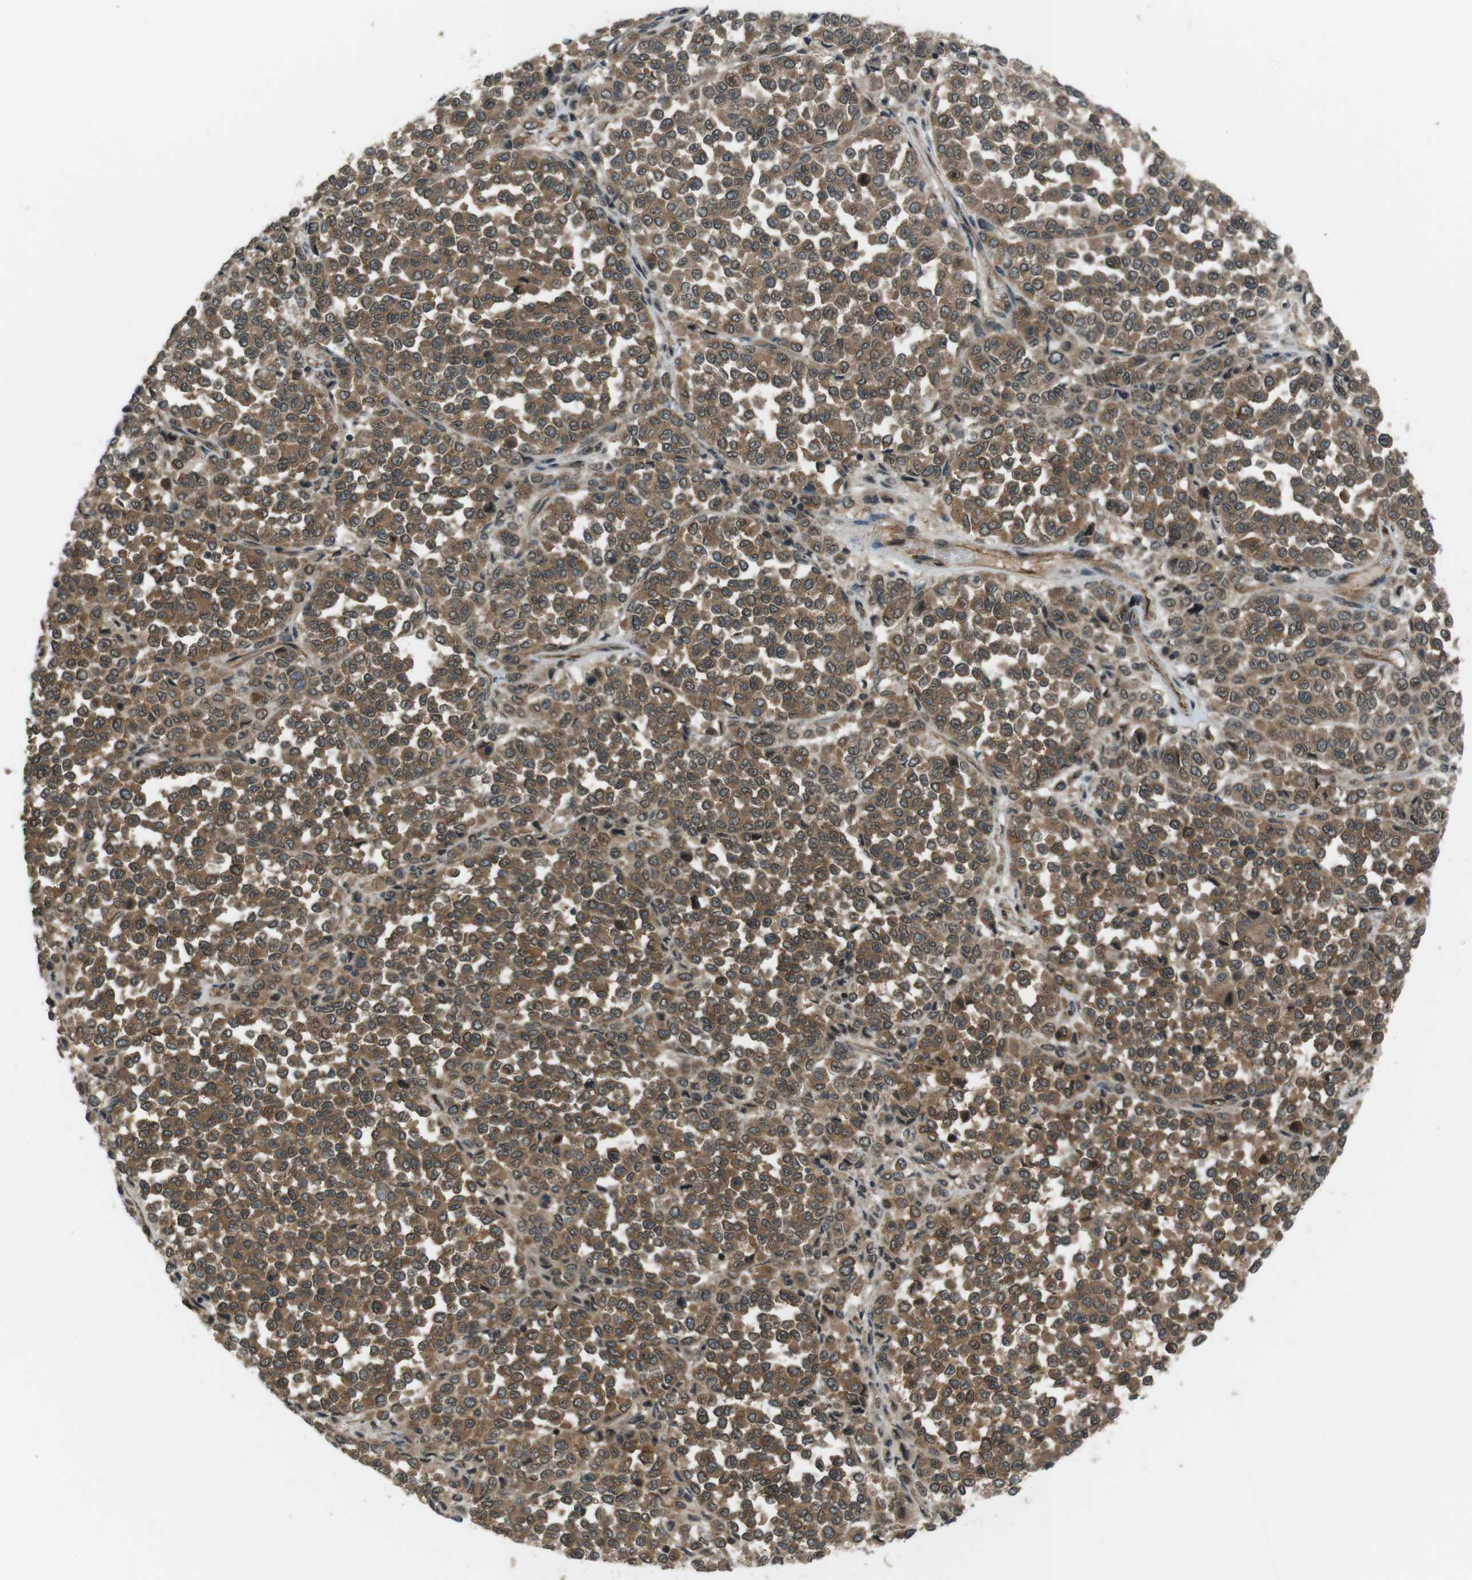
{"staining": {"intensity": "moderate", "quantity": ">75%", "location": "cytoplasmic/membranous,nuclear"}, "tissue": "melanoma", "cell_type": "Tumor cells", "image_type": "cancer", "snomed": [{"axis": "morphology", "description": "Malignant melanoma, Metastatic site"}, {"axis": "topography", "description": "Pancreas"}], "caption": "High-magnification brightfield microscopy of malignant melanoma (metastatic site) stained with DAB (brown) and counterstained with hematoxylin (blue). tumor cells exhibit moderate cytoplasmic/membranous and nuclear positivity is appreciated in approximately>75% of cells. The staining was performed using DAB to visualize the protein expression in brown, while the nuclei were stained in blue with hematoxylin (Magnification: 20x).", "gene": "TIAM2", "patient": {"sex": "female", "age": 30}}